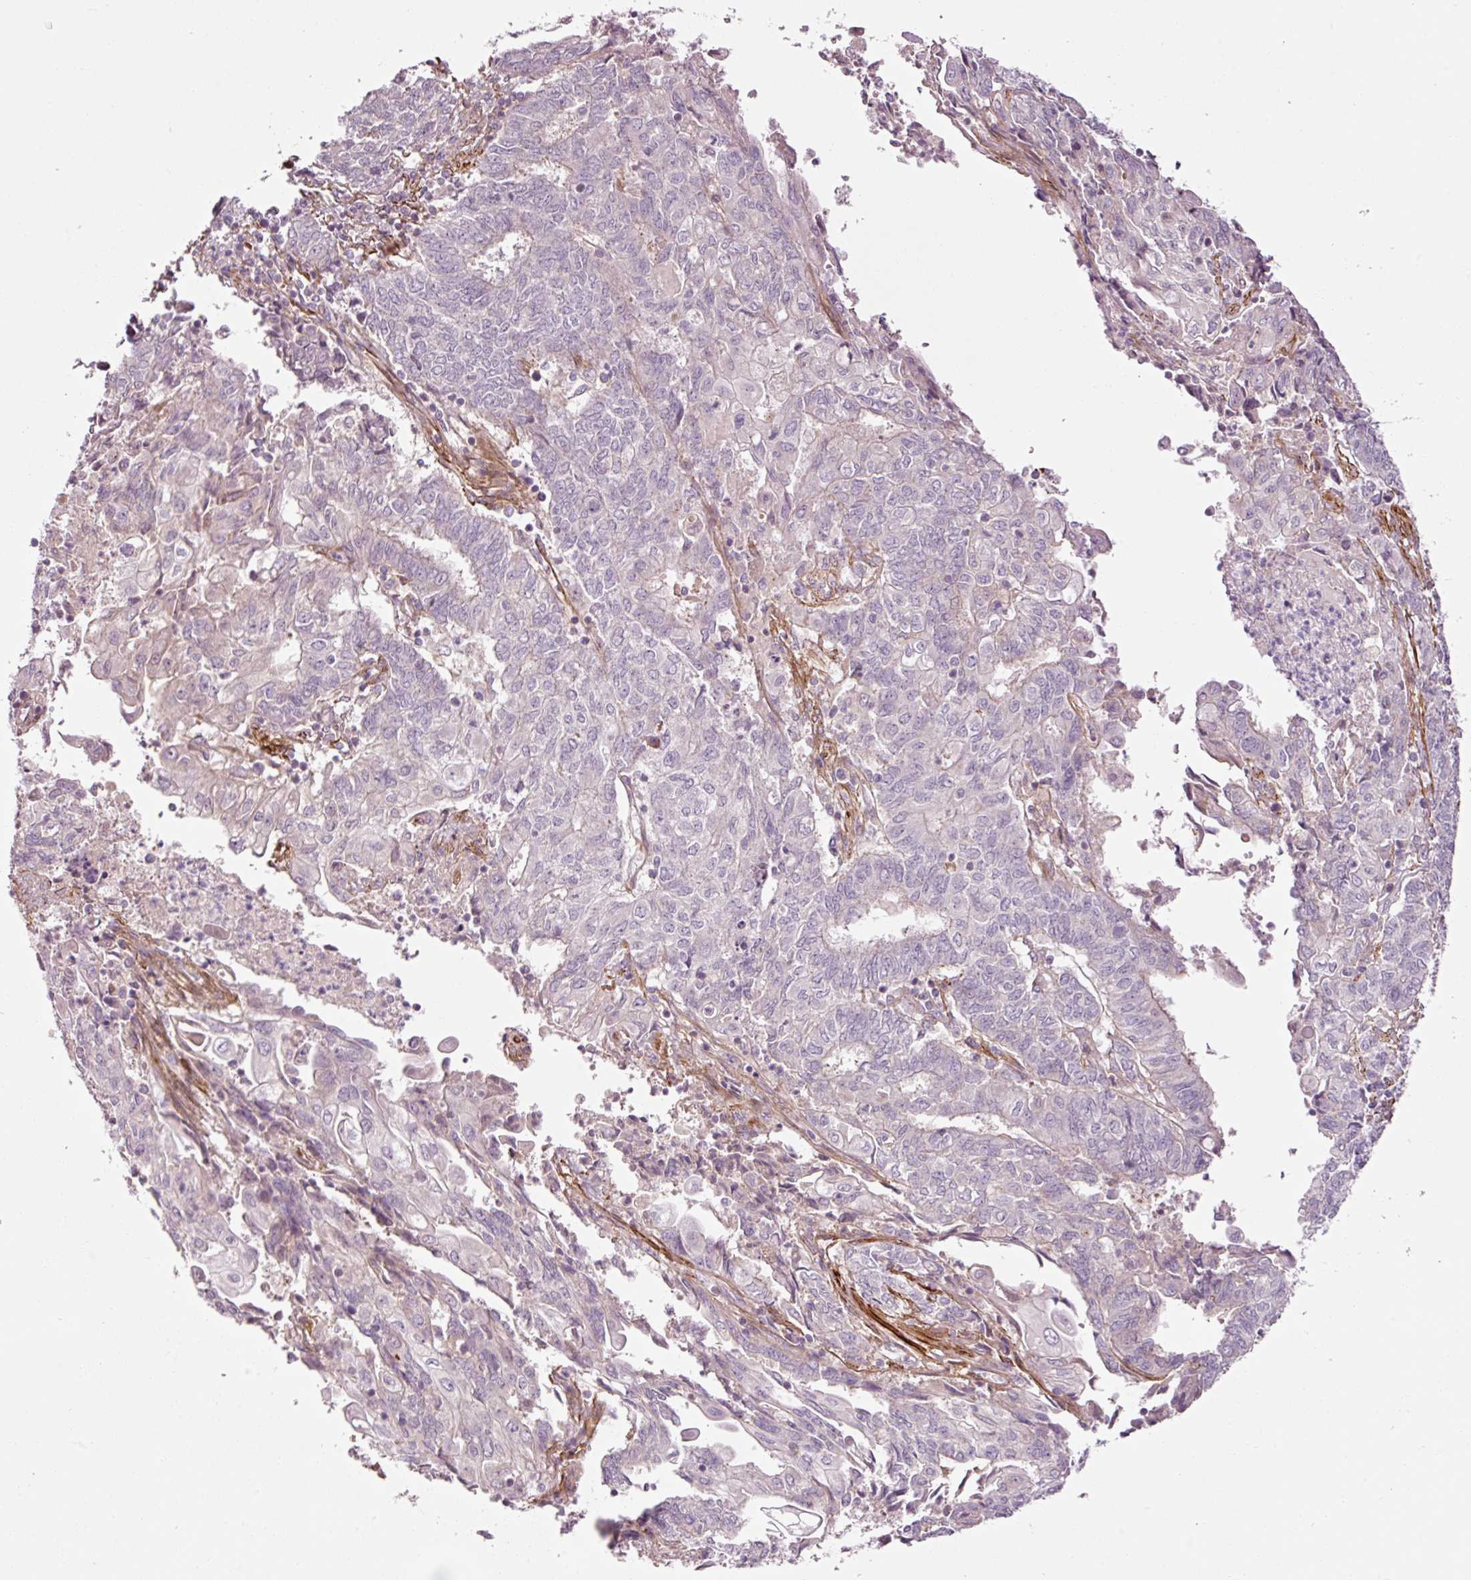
{"staining": {"intensity": "negative", "quantity": "none", "location": "none"}, "tissue": "endometrial cancer", "cell_type": "Tumor cells", "image_type": "cancer", "snomed": [{"axis": "morphology", "description": "Adenocarcinoma, NOS"}, {"axis": "topography", "description": "Endometrium"}], "caption": "This is a photomicrograph of immunohistochemistry staining of endometrial adenocarcinoma, which shows no staining in tumor cells.", "gene": "ANKRD20A1", "patient": {"sex": "female", "age": 54}}